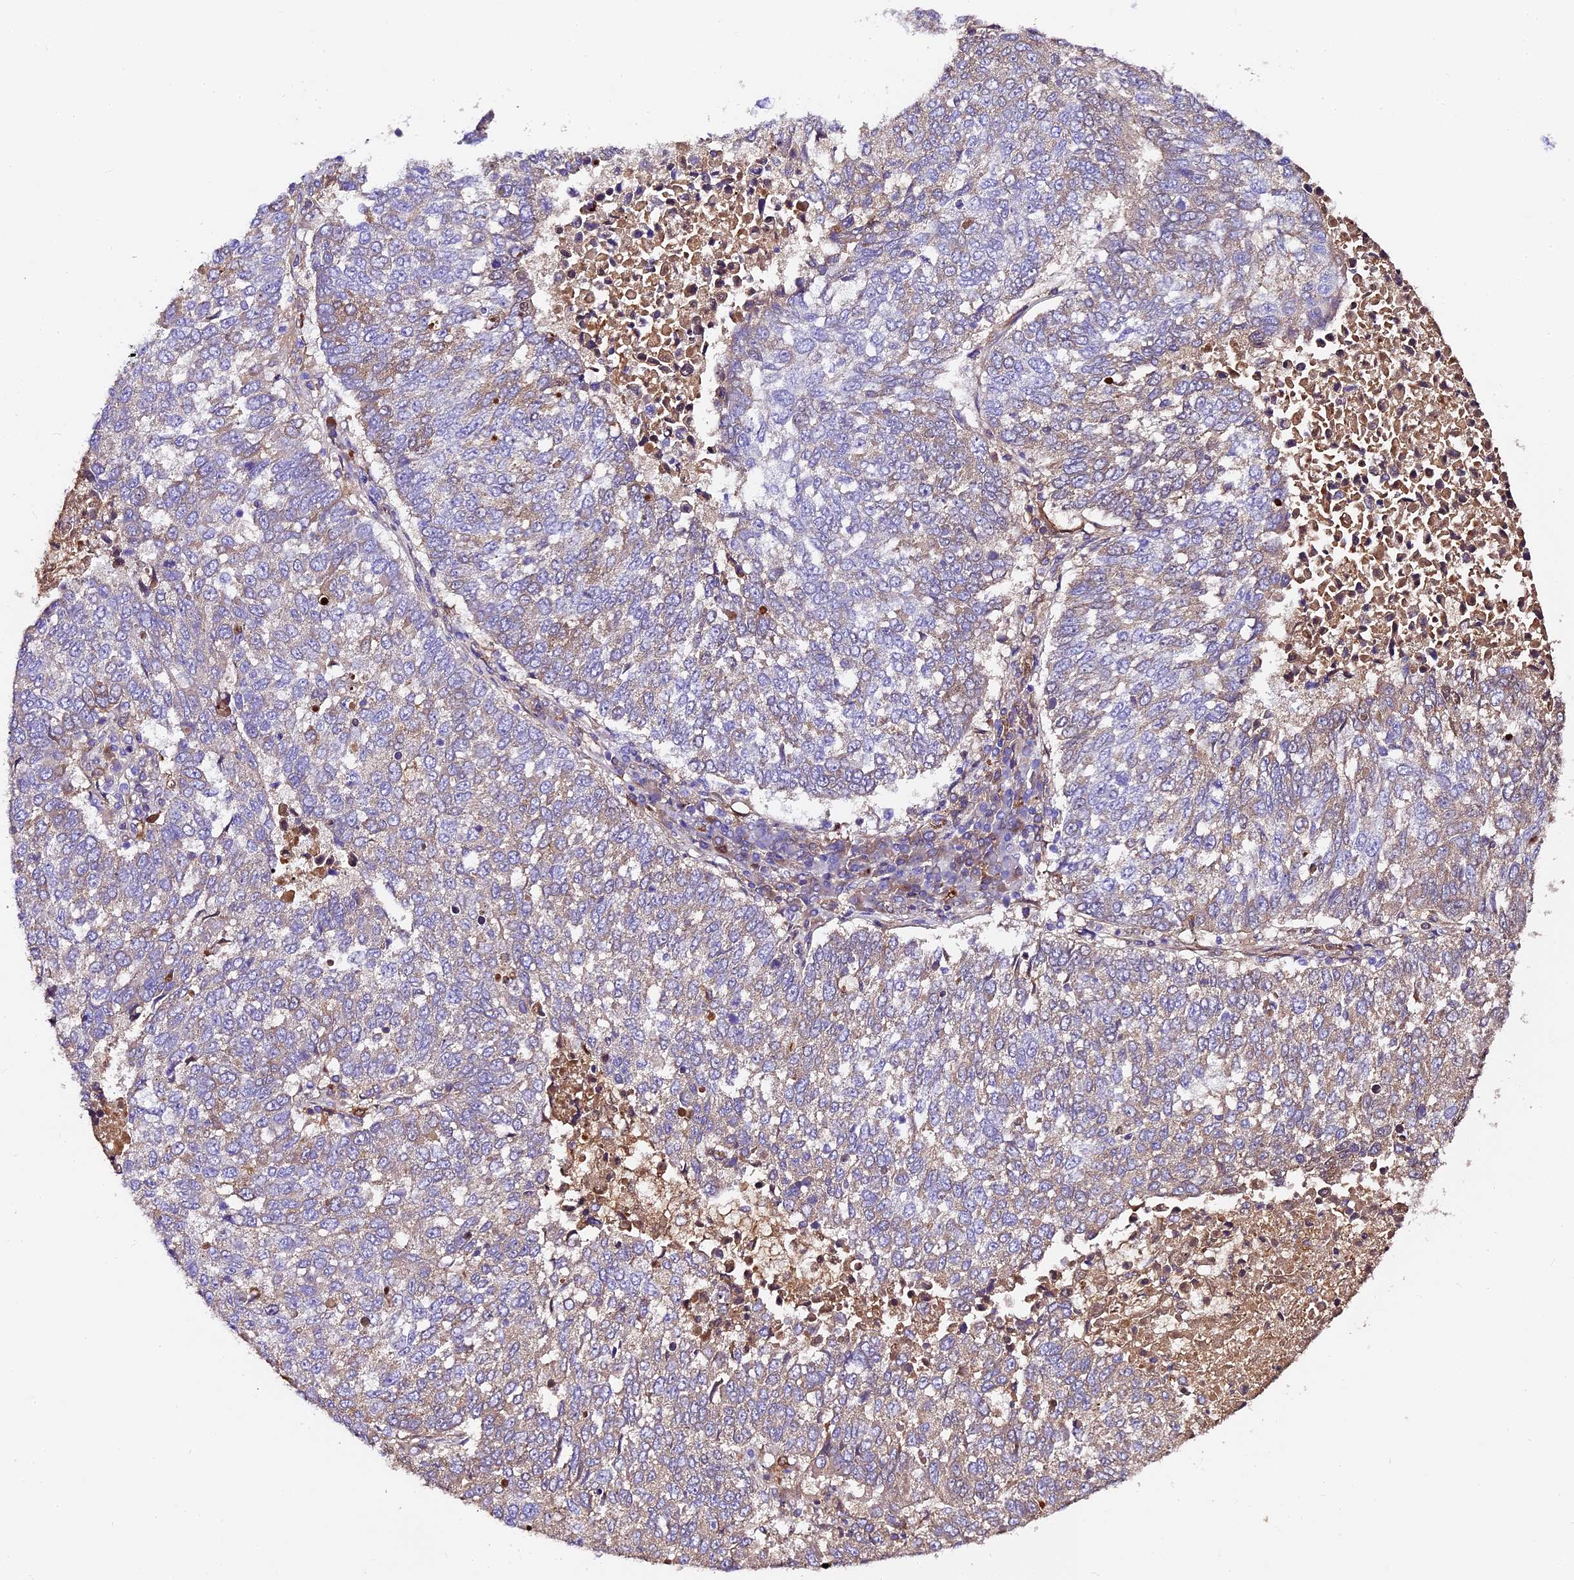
{"staining": {"intensity": "weak", "quantity": "<25%", "location": "cytoplasmic/membranous"}, "tissue": "lung cancer", "cell_type": "Tumor cells", "image_type": "cancer", "snomed": [{"axis": "morphology", "description": "Squamous cell carcinoma, NOS"}, {"axis": "topography", "description": "Lung"}], "caption": "The histopathology image reveals no staining of tumor cells in squamous cell carcinoma (lung).", "gene": "FREM3", "patient": {"sex": "male", "age": 73}}